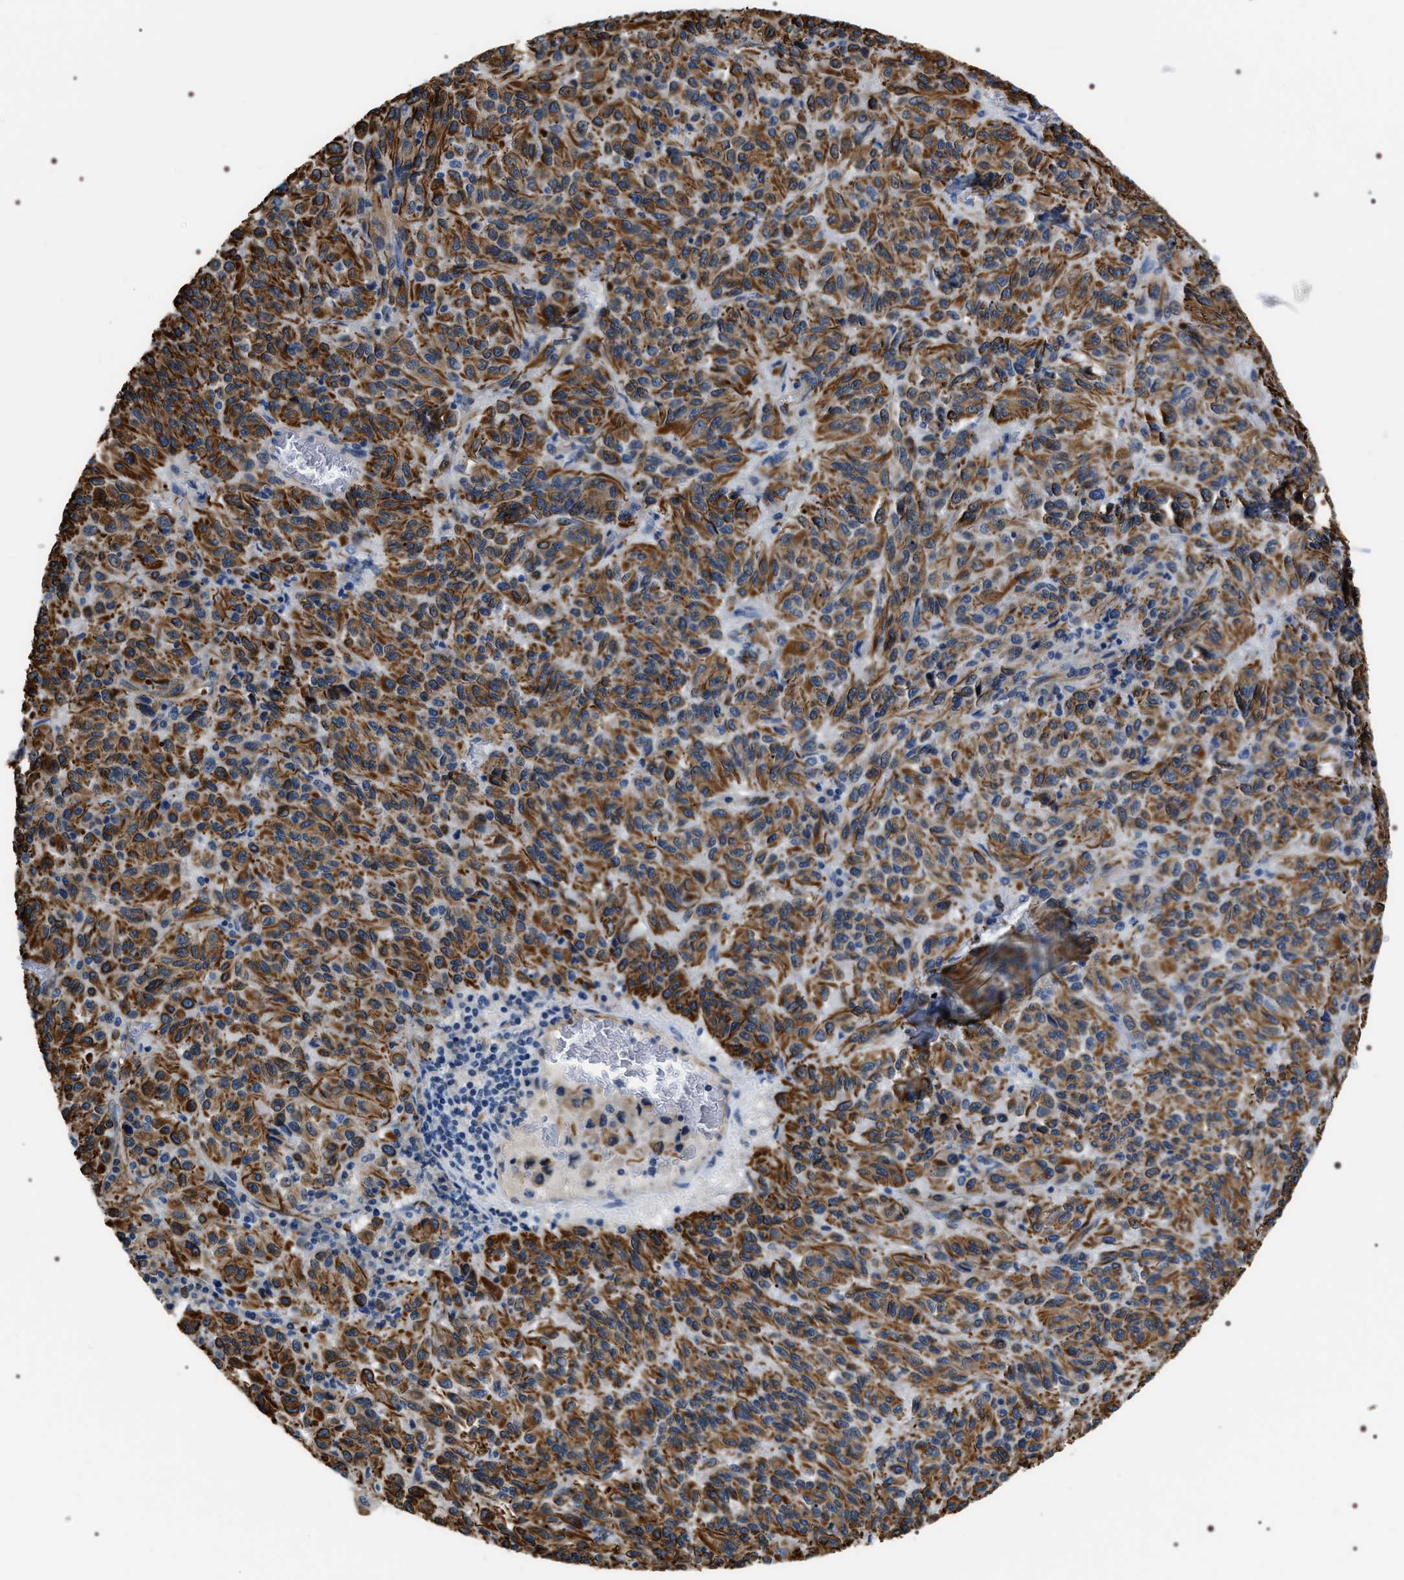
{"staining": {"intensity": "strong", "quantity": ">75%", "location": "cytoplasmic/membranous"}, "tissue": "melanoma", "cell_type": "Tumor cells", "image_type": "cancer", "snomed": [{"axis": "morphology", "description": "Malignant melanoma, Metastatic site"}, {"axis": "topography", "description": "Lung"}], "caption": "Immunohistochemistry (IHC) staining of malignant melanoma (metastatic site), which reveals high levels of strong cytoplasmic/membranous staining in approximately >75% of tumor cells indicating strong cytoplasmic/membranous protein expression. The staining was performed using DAB (brown) for protein detection and nuclei were counterstained in hematoxylin (blue).", "gene": "PKD1L1", "patient": {"sex": "male", "age": 64}}